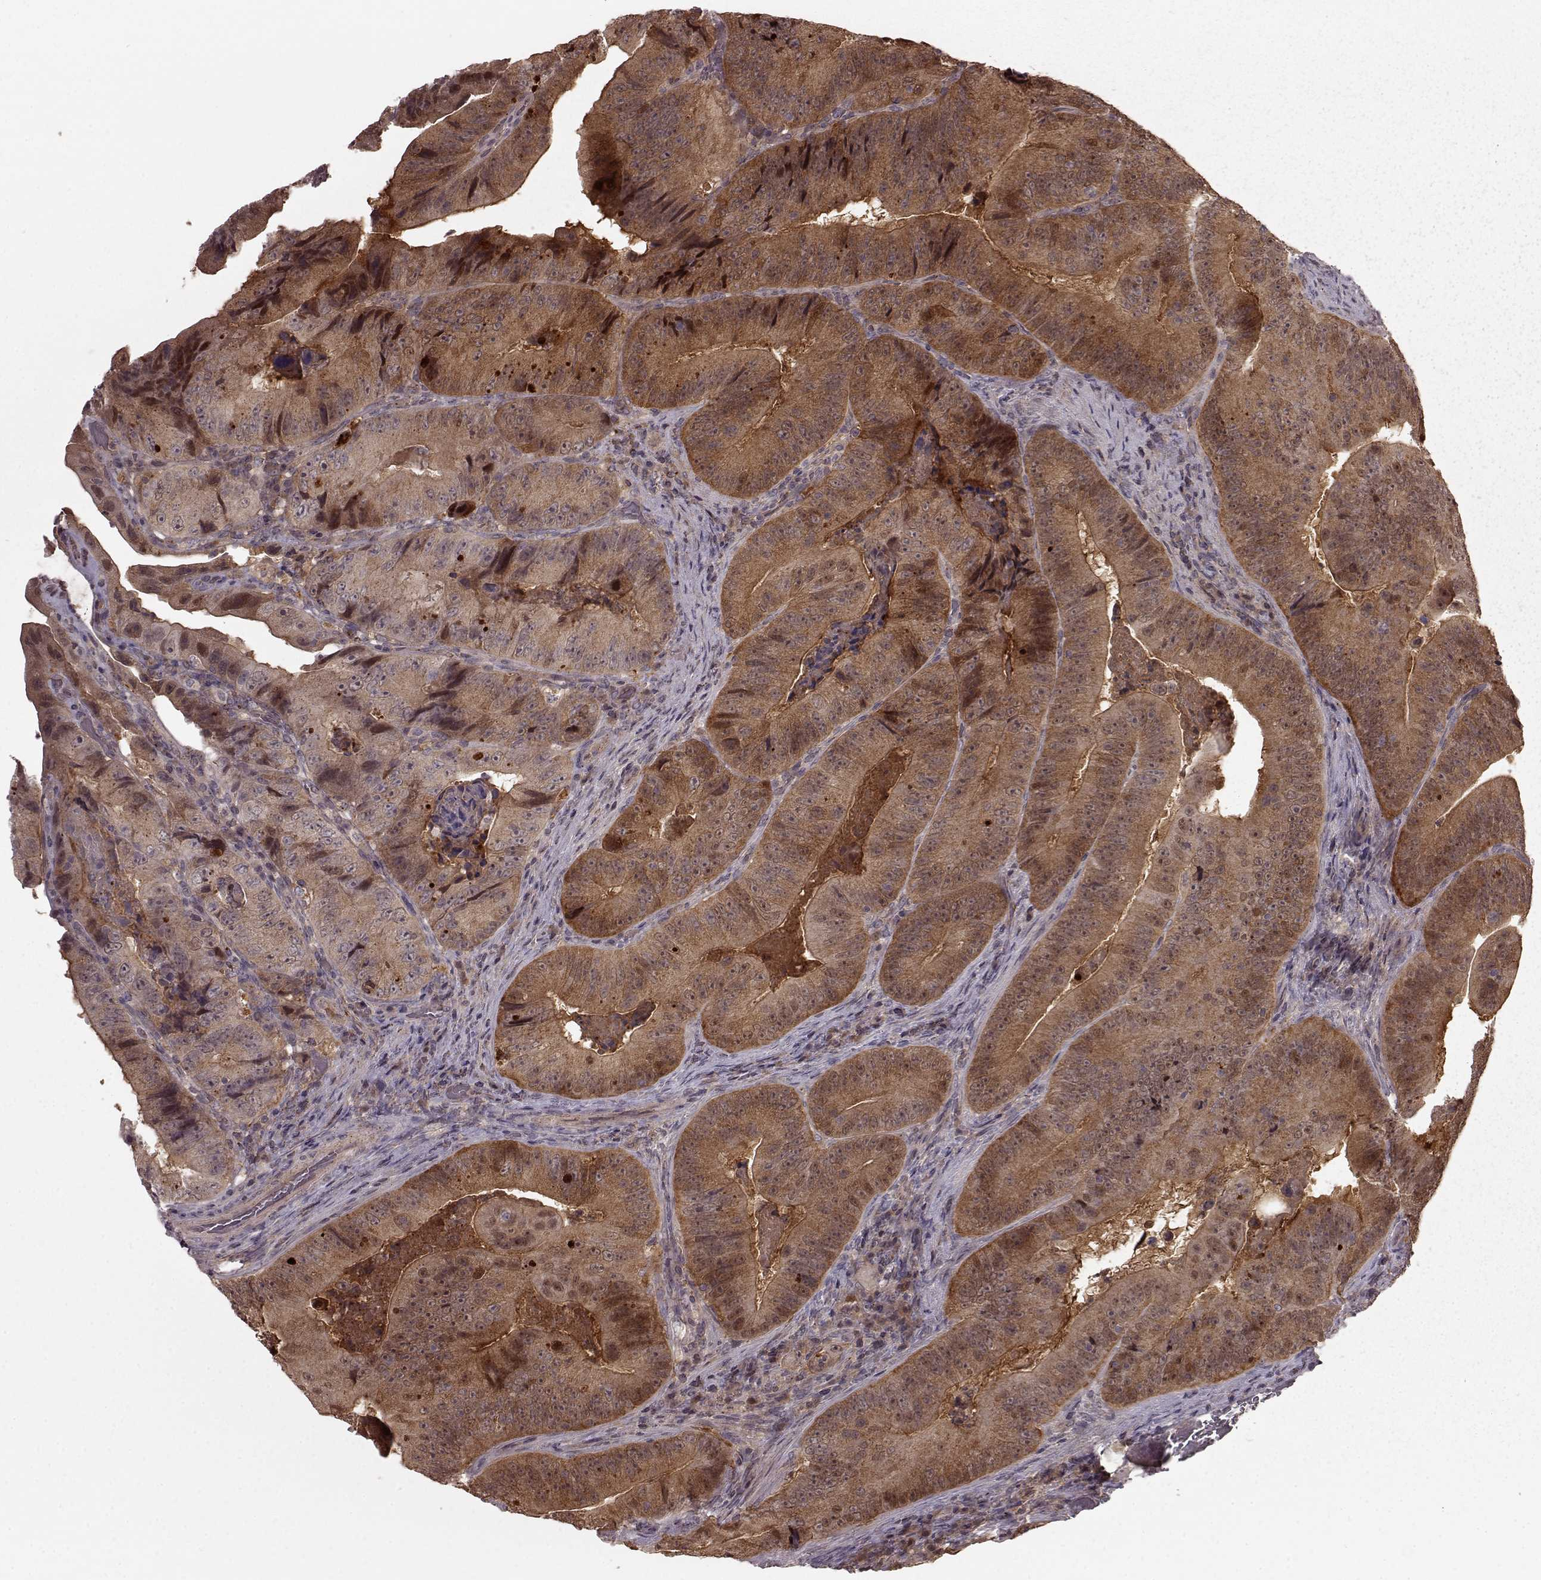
{"staining": {"intensity": "moderate", "quantity": ">75%", "location": "cytoplasmic/membranous"}, "tissue": "colorectal cancer", "cell_type": "Tumor cells", "image_type": "cancer", "snomed": [{"axis": "morphology", "description": "Adenocarcinoma, NOS"}, {"axis": "topography", "description": "Colon"}], "caption": "Approximately >75% of tumor cells in colorectal adenocarcinoma reveal moderate cytoplasmic/membranous protein expression as visualized by brown immunohistochemical staining.", "gene": "GSS", "patient": {"sex": "female", "age": 86}}